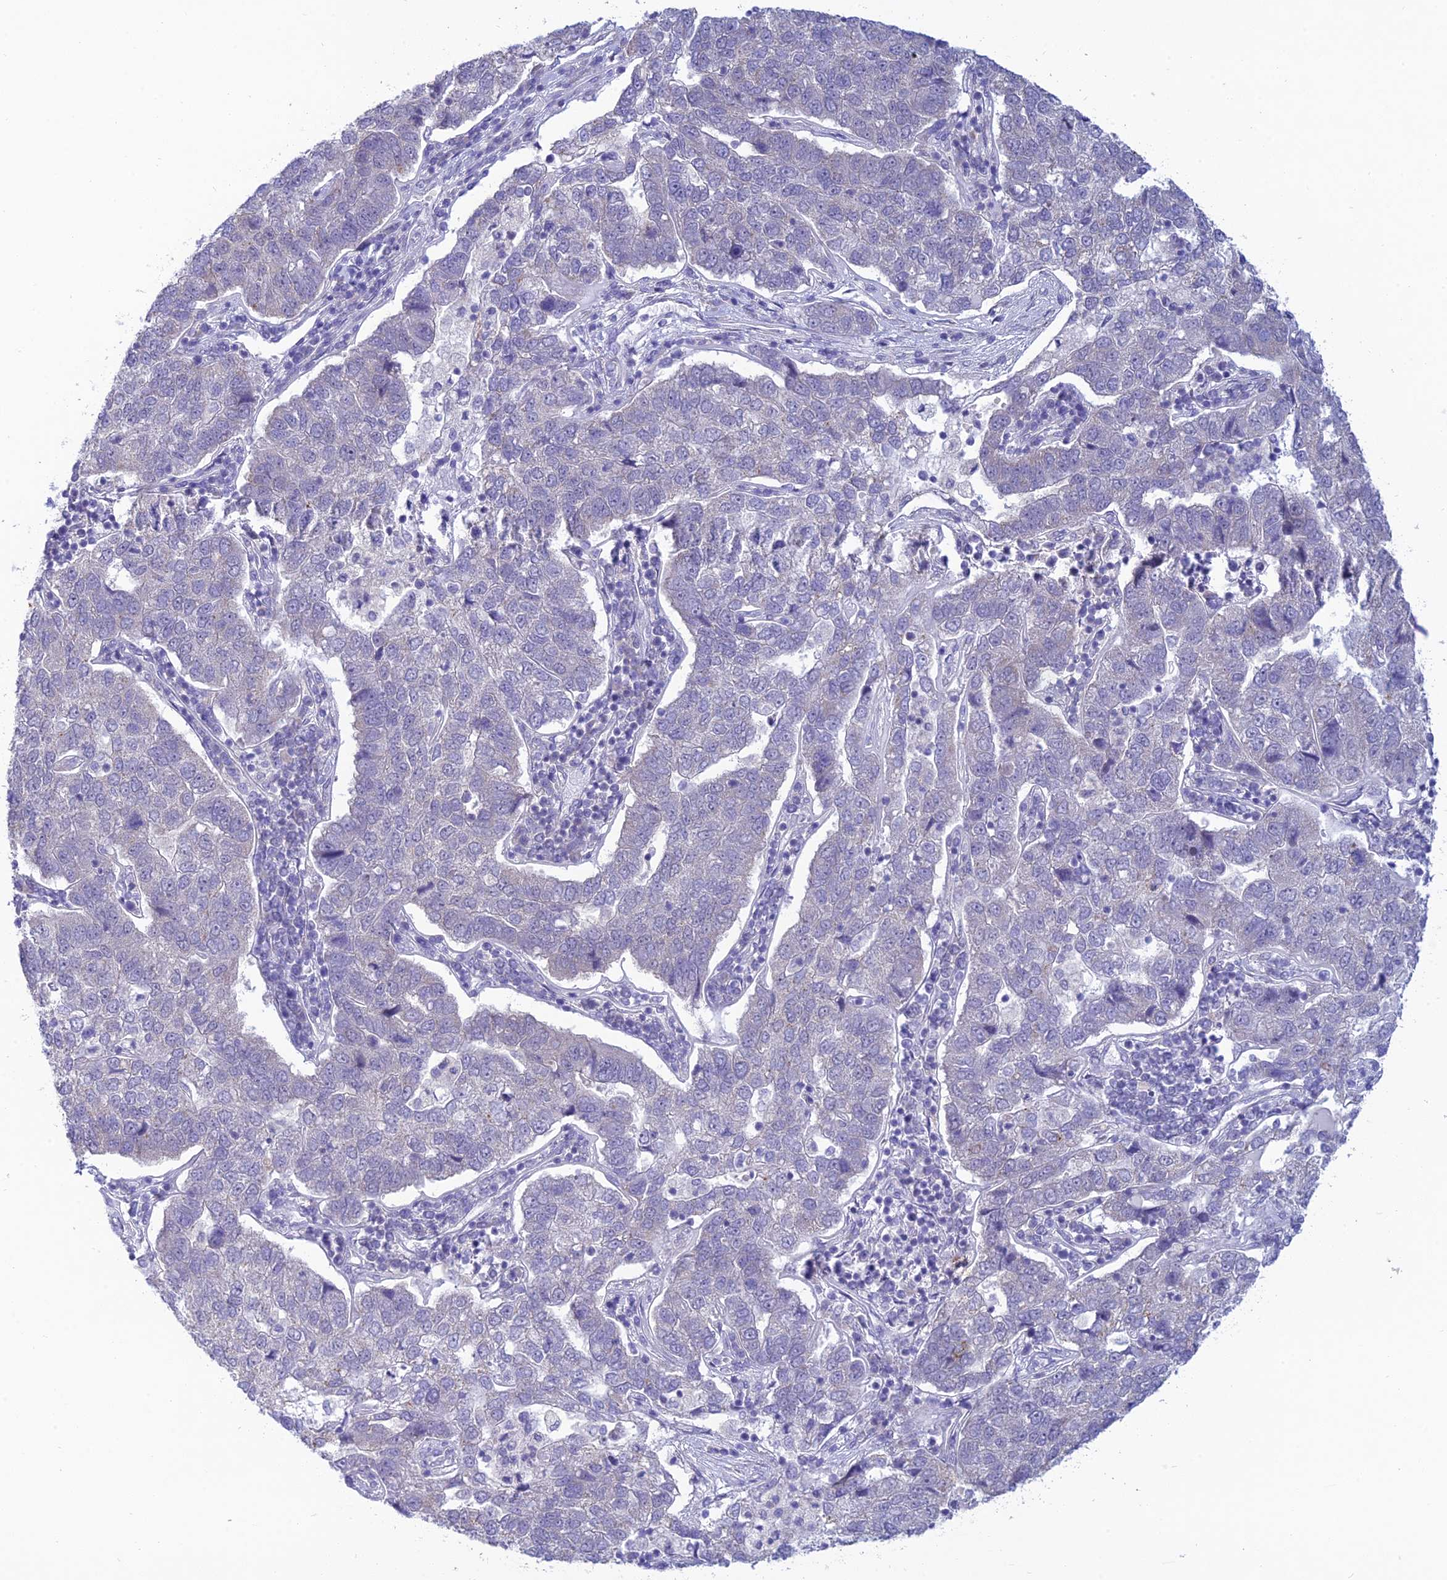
{"staining": {"intensity": "negative", "quantity": "none", "location": "none"}, "tissue": "pancreatic cancer", "cell_type": "Tumor cells", "image_type": "cancer", "snomed": [{"axis": "morphology", "description": "Adenocarcinoma, NOS"}, {"axis": "topography", "description": "Pancreas"}], "caption": "Pancreatic cancer (adenocarcinoma) was stained to show a protein in brown. There is no significant staining in tumor cells.", "gene": "SKIC8", "patient": {"sex": "female", "age": 61}}